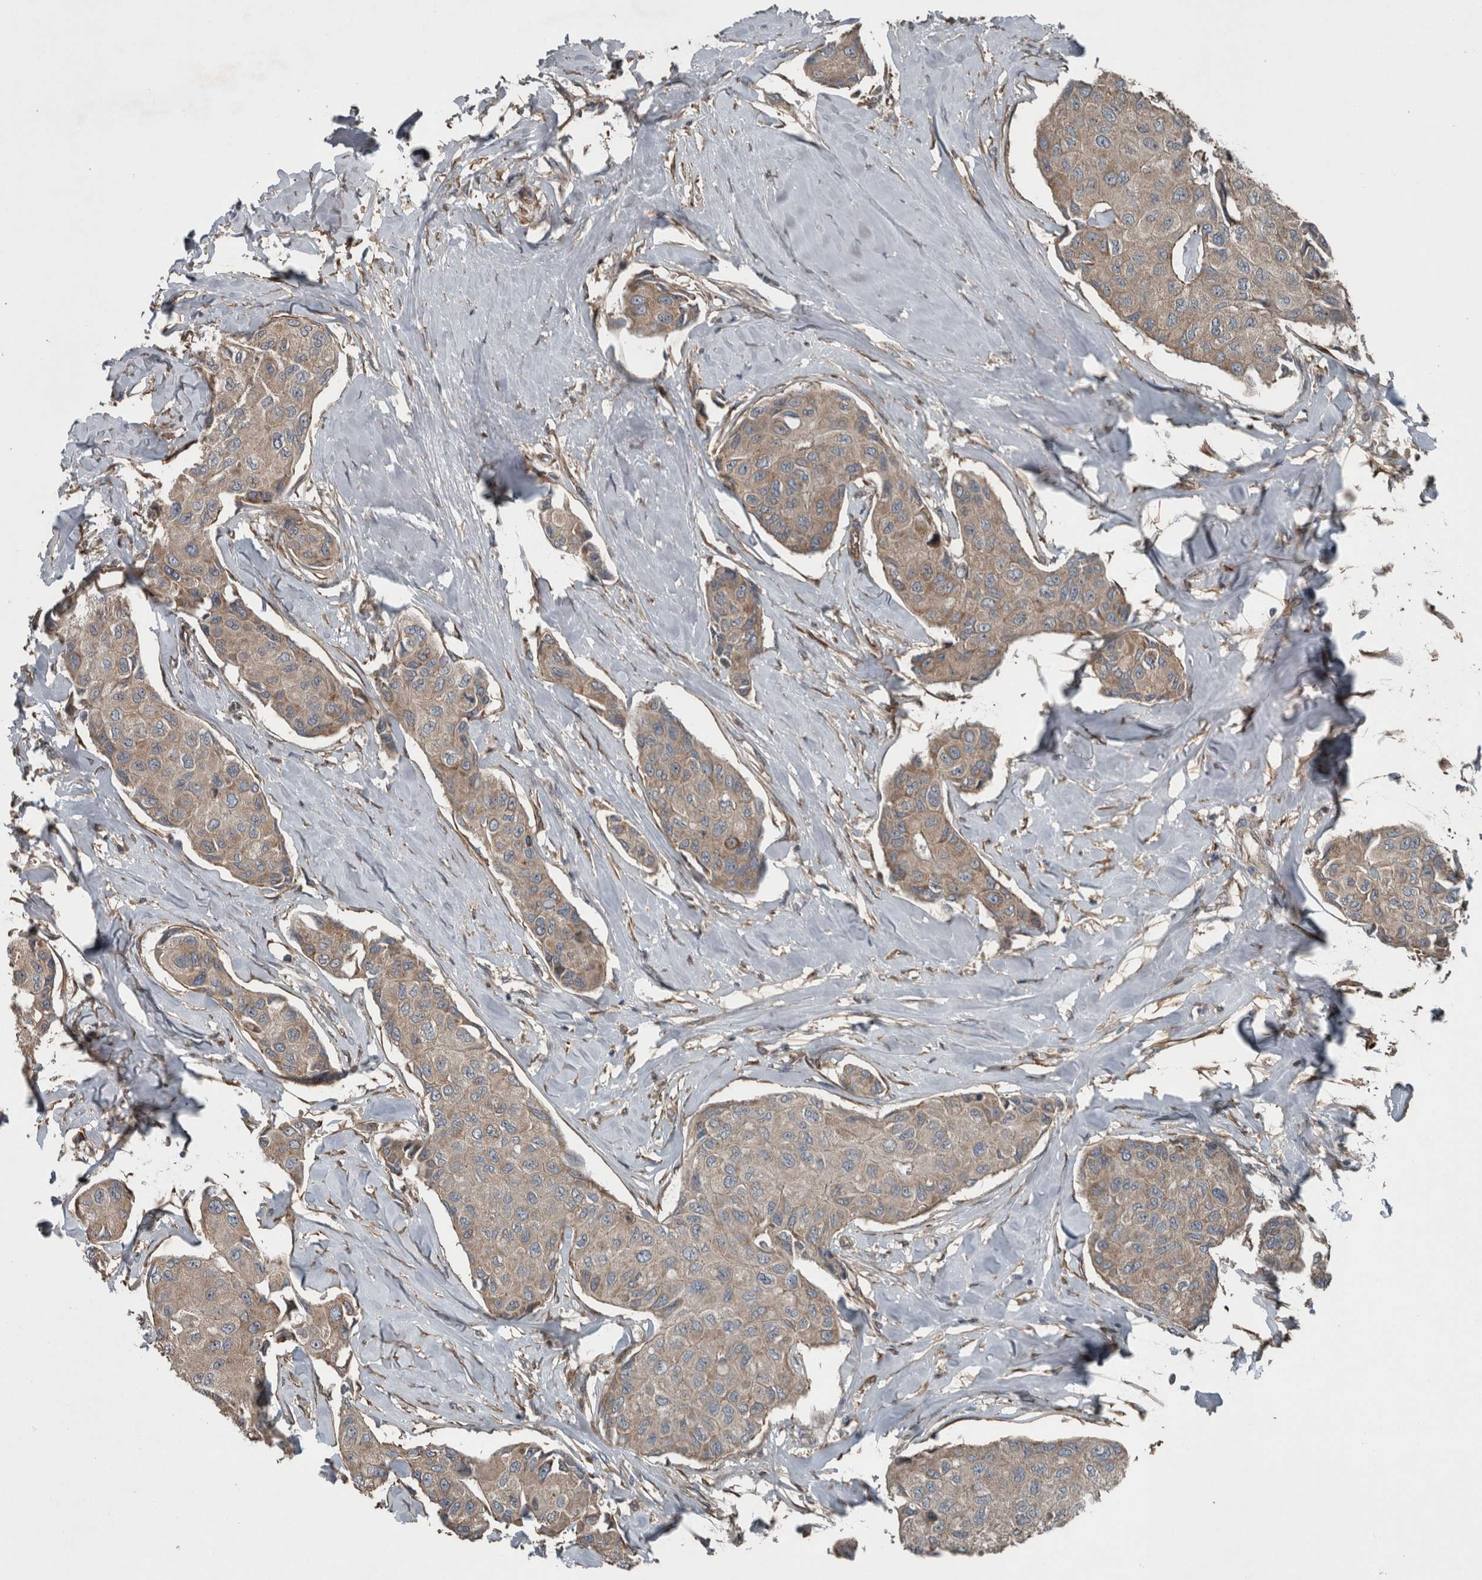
{"staining": {"intensity": "weak", "quantity": "25%-75%", "location": "cytoplasmic/membranous"}, "tissue": "breast cancer", "cell_type": "Tumor cells", "image_type": "cancer", "snomed": [{"axis": "morphology", "description": "Duct carcinoma"}, {"axis": "topography", "description": "Breast"}], "caption": "This image demonstrates IHC staining of human breast cancer (invasive ductal carcinoma), with low weak cytoplasmic/membranous staining in about 25%-75% of tumor cells.", "gene": "EXOC8", "patient": {"sex": "female", "age": 80}}